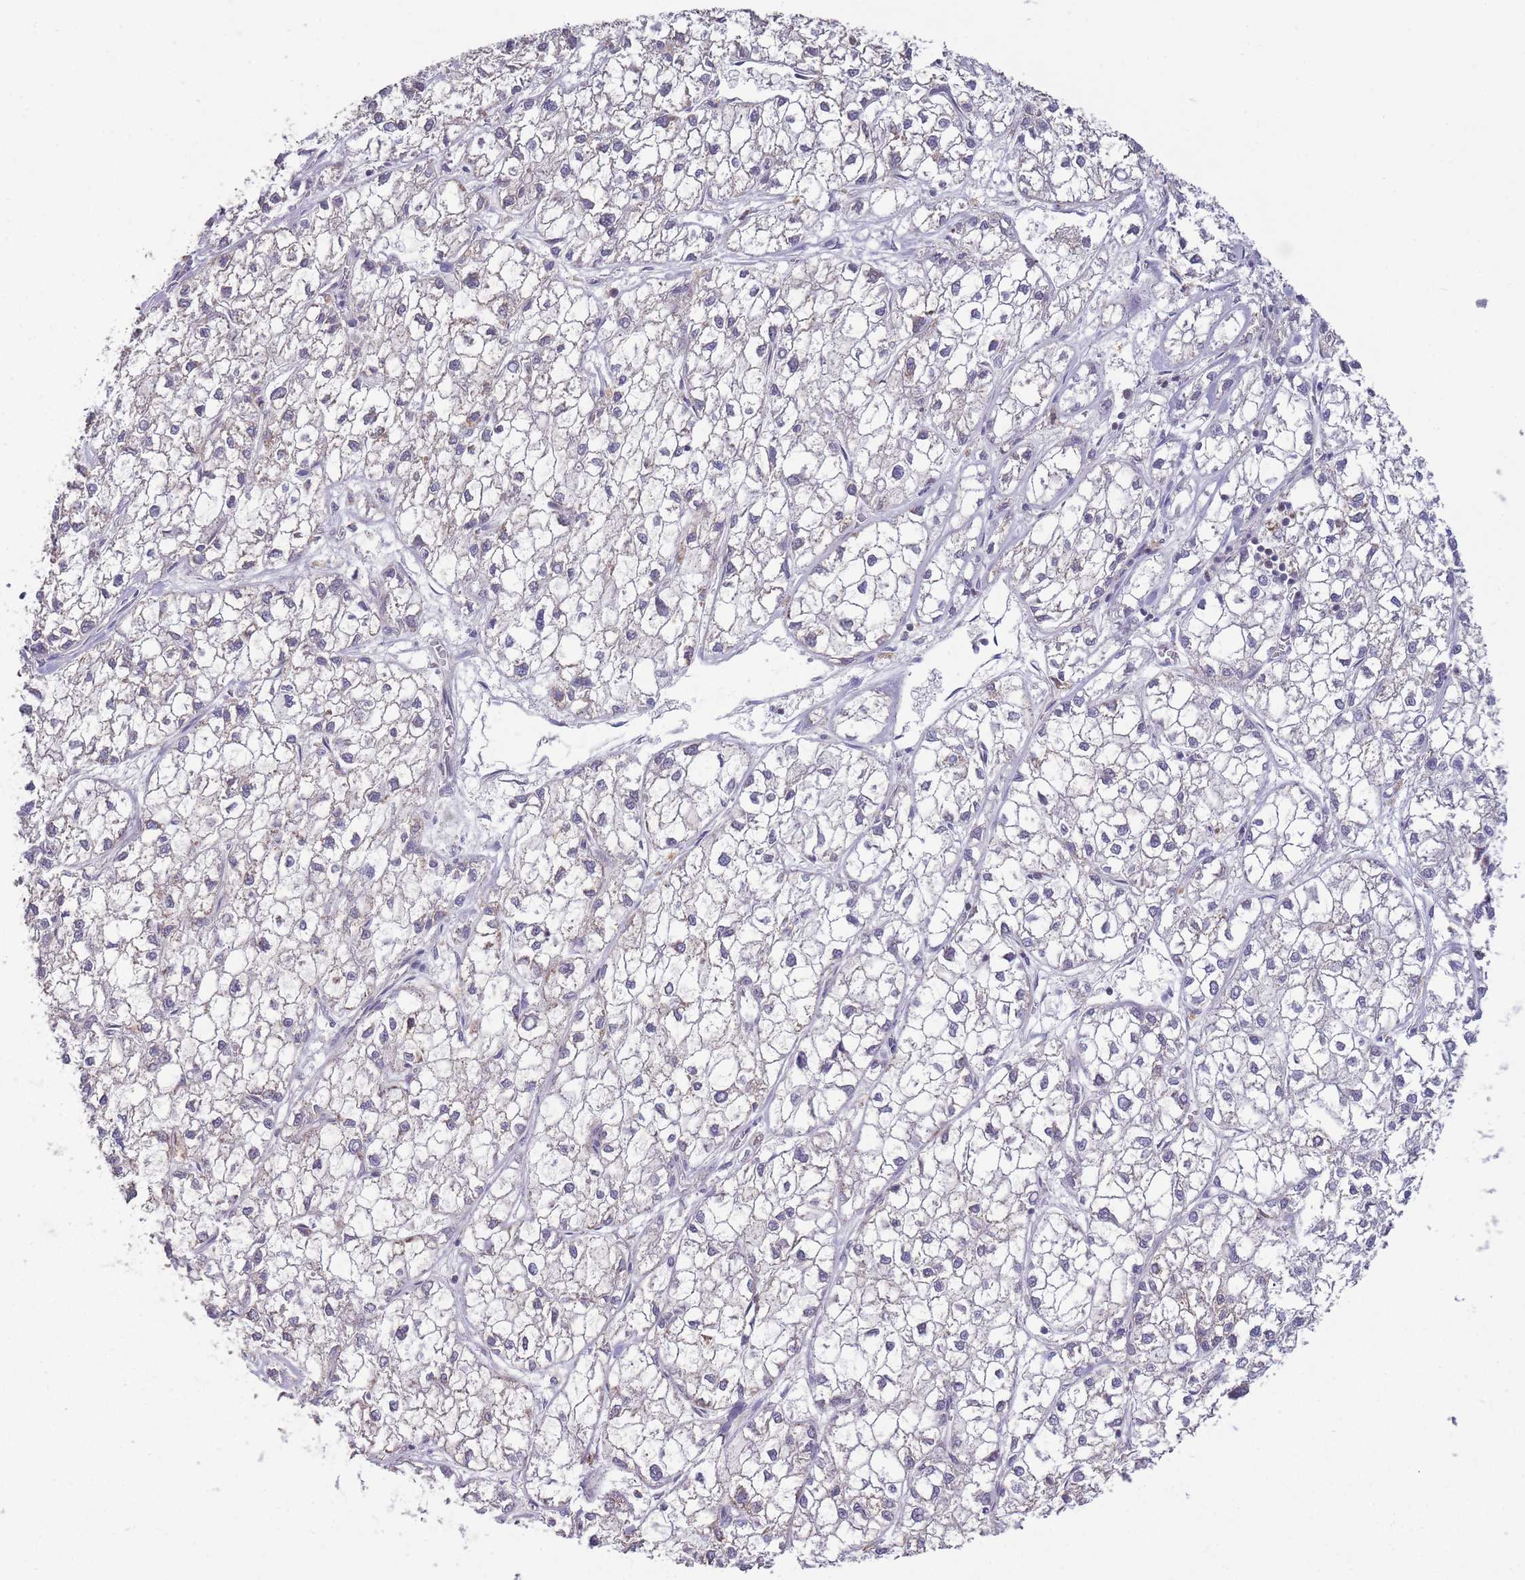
{"staining": {"intensity": "negative", "quantity": "none", "location": "none"}, "tissue": "liver cancer", "cell_type": "Tumor cells", "image_type": "cancer", "snomed": [{"axis": "morphology", "description": "Carcinoma, Hepatocellular, NOS"}, {"axis": "topography", "description": "Liver"}], "caption": "The photomicrograph displays no significant staining in tumor cells of liver hepatocellular carcinoma.", "gene": "MCIDAS", "patient": {"sex": "female", "age": 43}}